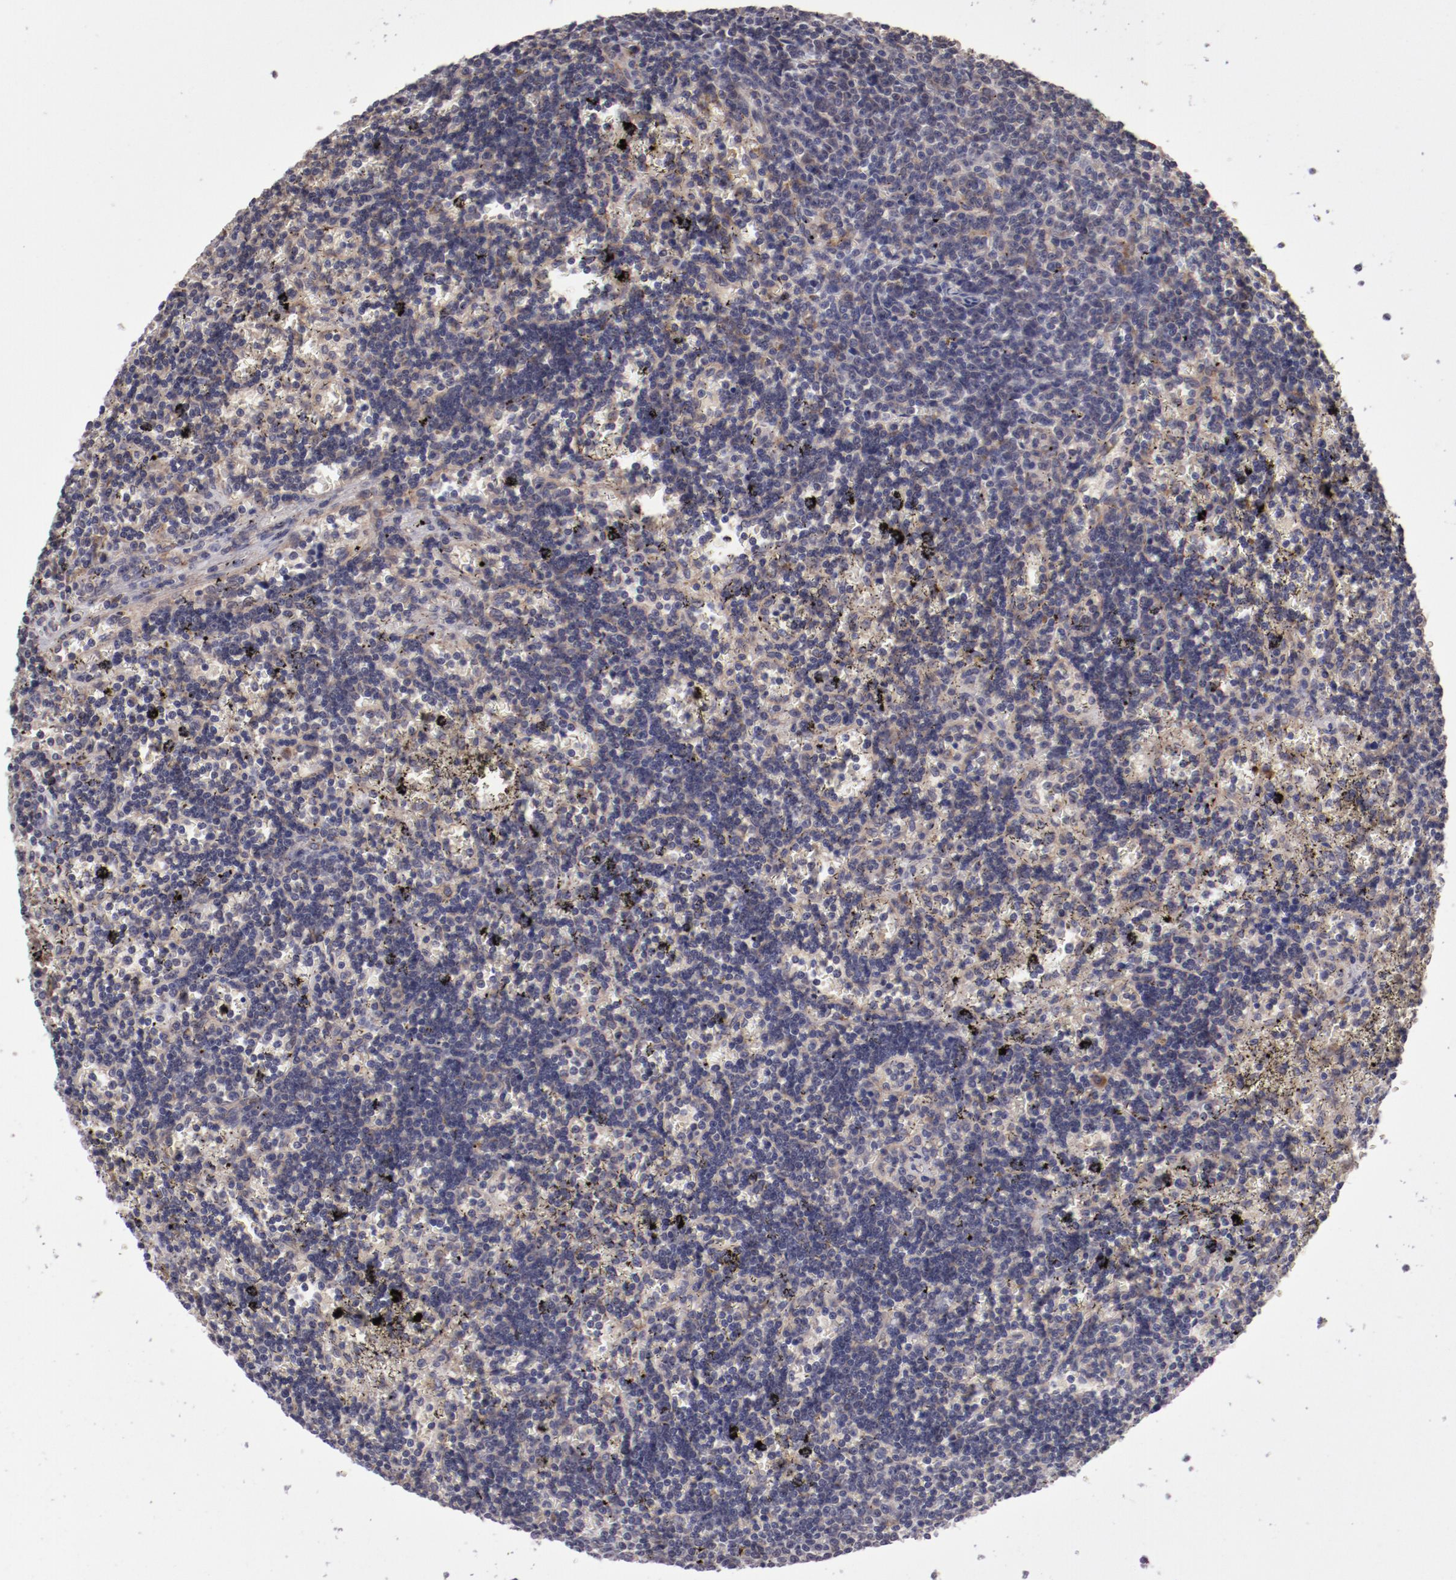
{"staining": {"intensity": "negative", "quantity": "none", "location": "none"}, "tissue": "lymphoma", "cell_type": "Tumor cells", "image_type": "cancer", "snomed": [{"axis": "morphology", "description": "Malignant lymphoma, non-Hodgkin's type, Low grade"}, {"axis": "topography", "description": "Spleen"}], "caption": "IHC micrograph of lymphoma stained for a protein (brown), which shows no staining in tumor cells.", "gene": "IL12A", "patient": {"sex": "male", "age": 60}}